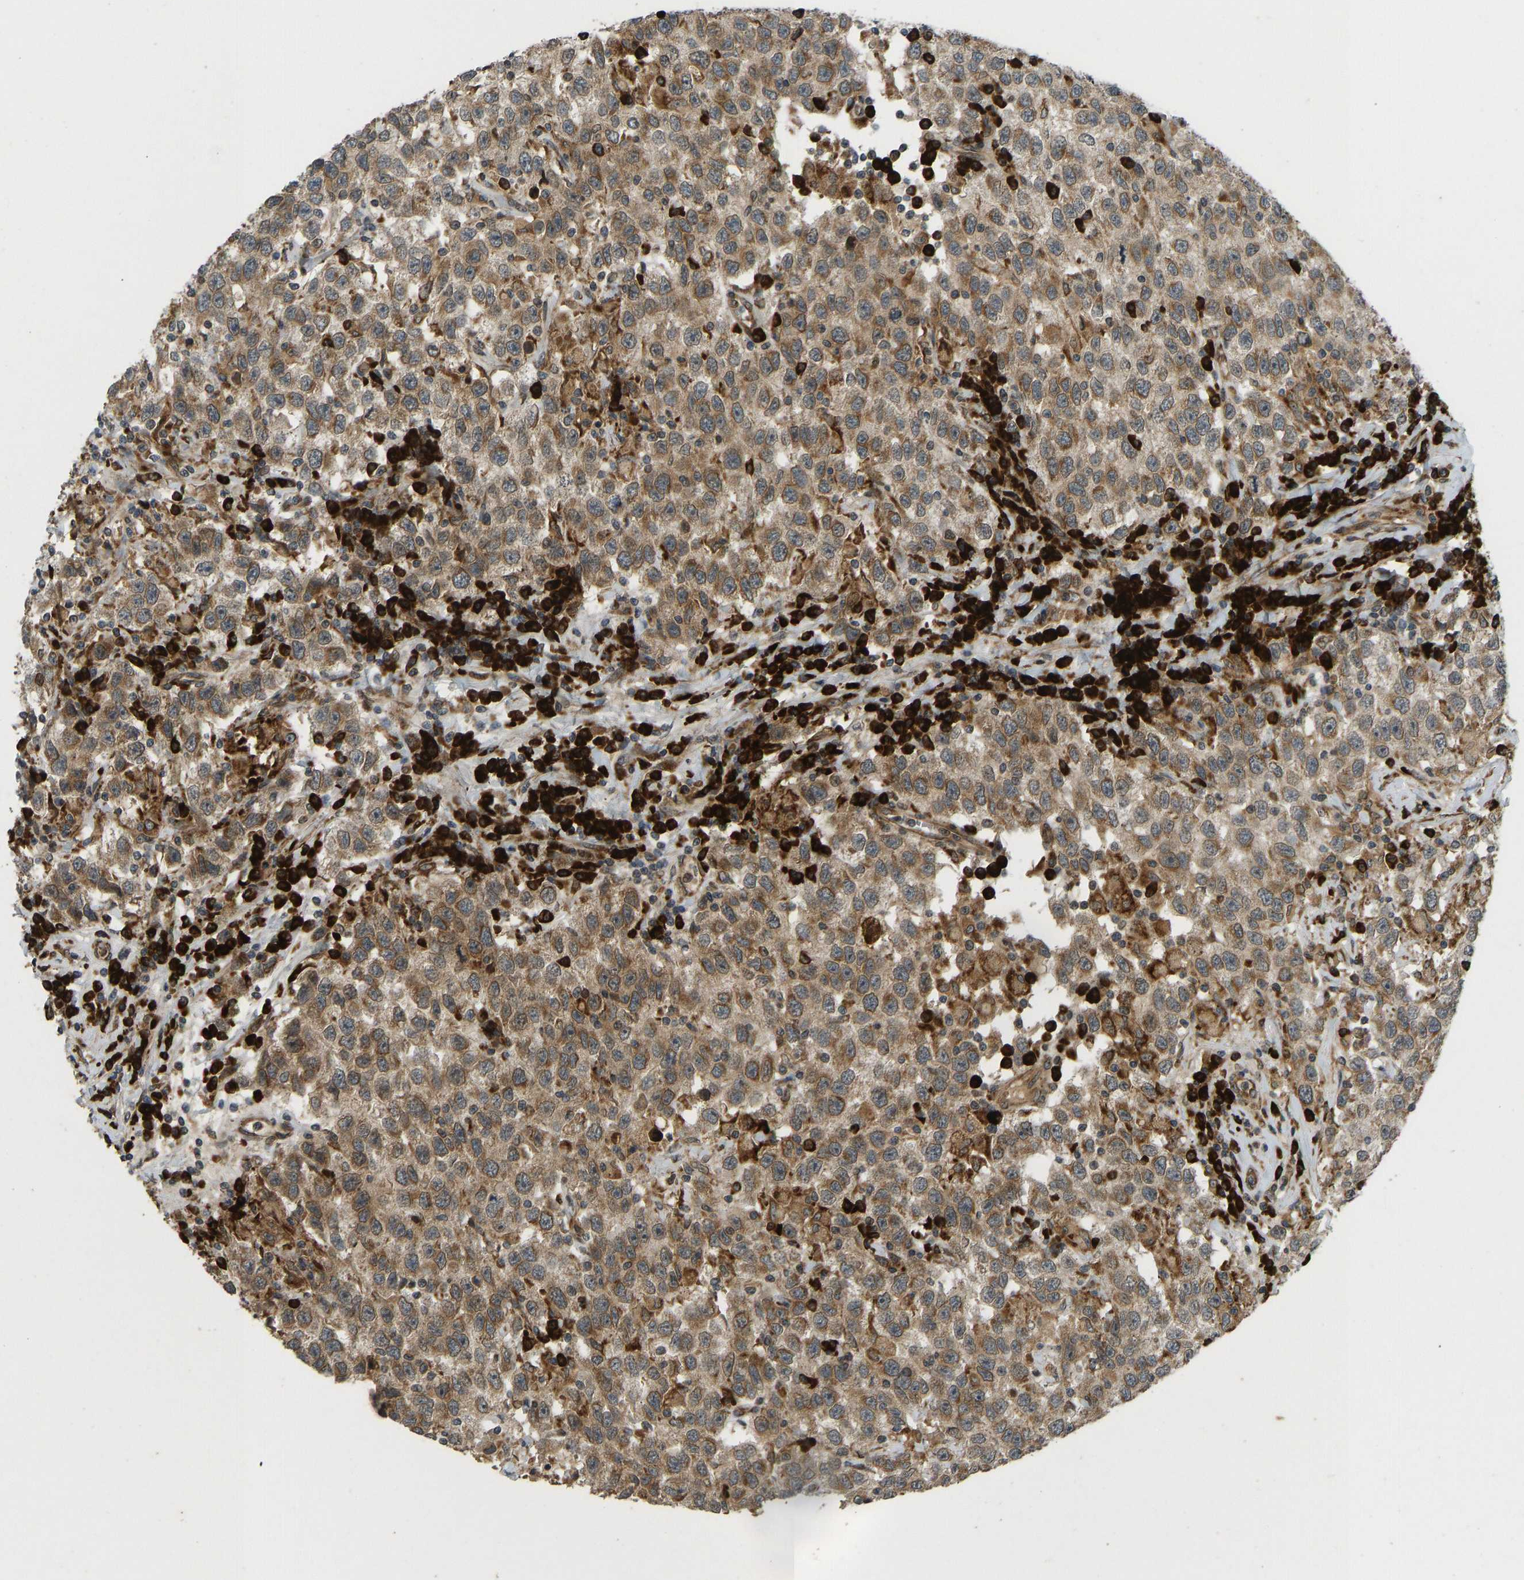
{"staining": {"intensity": "moderate", "quantity": ">75%", "location": "cytoplasmic/membranous"}, "tissue": "testis cancer", "cell_type": "Tumor cells", "image_type": "cancer", "snomed": [{"axis": "morphology", "description": "Seminoma, NOS"}, {"axis": "topography", "description": "Testis"}], "caption": "Immunohistochemistry (IHC) (DAB) staining of human testis seminoma exhibits moderate cytoplasmic/membranous protein staining in approximately >75% of tumor cells.", "gene": "RPN2", "patient": {"sex": "male", "age": 41}}